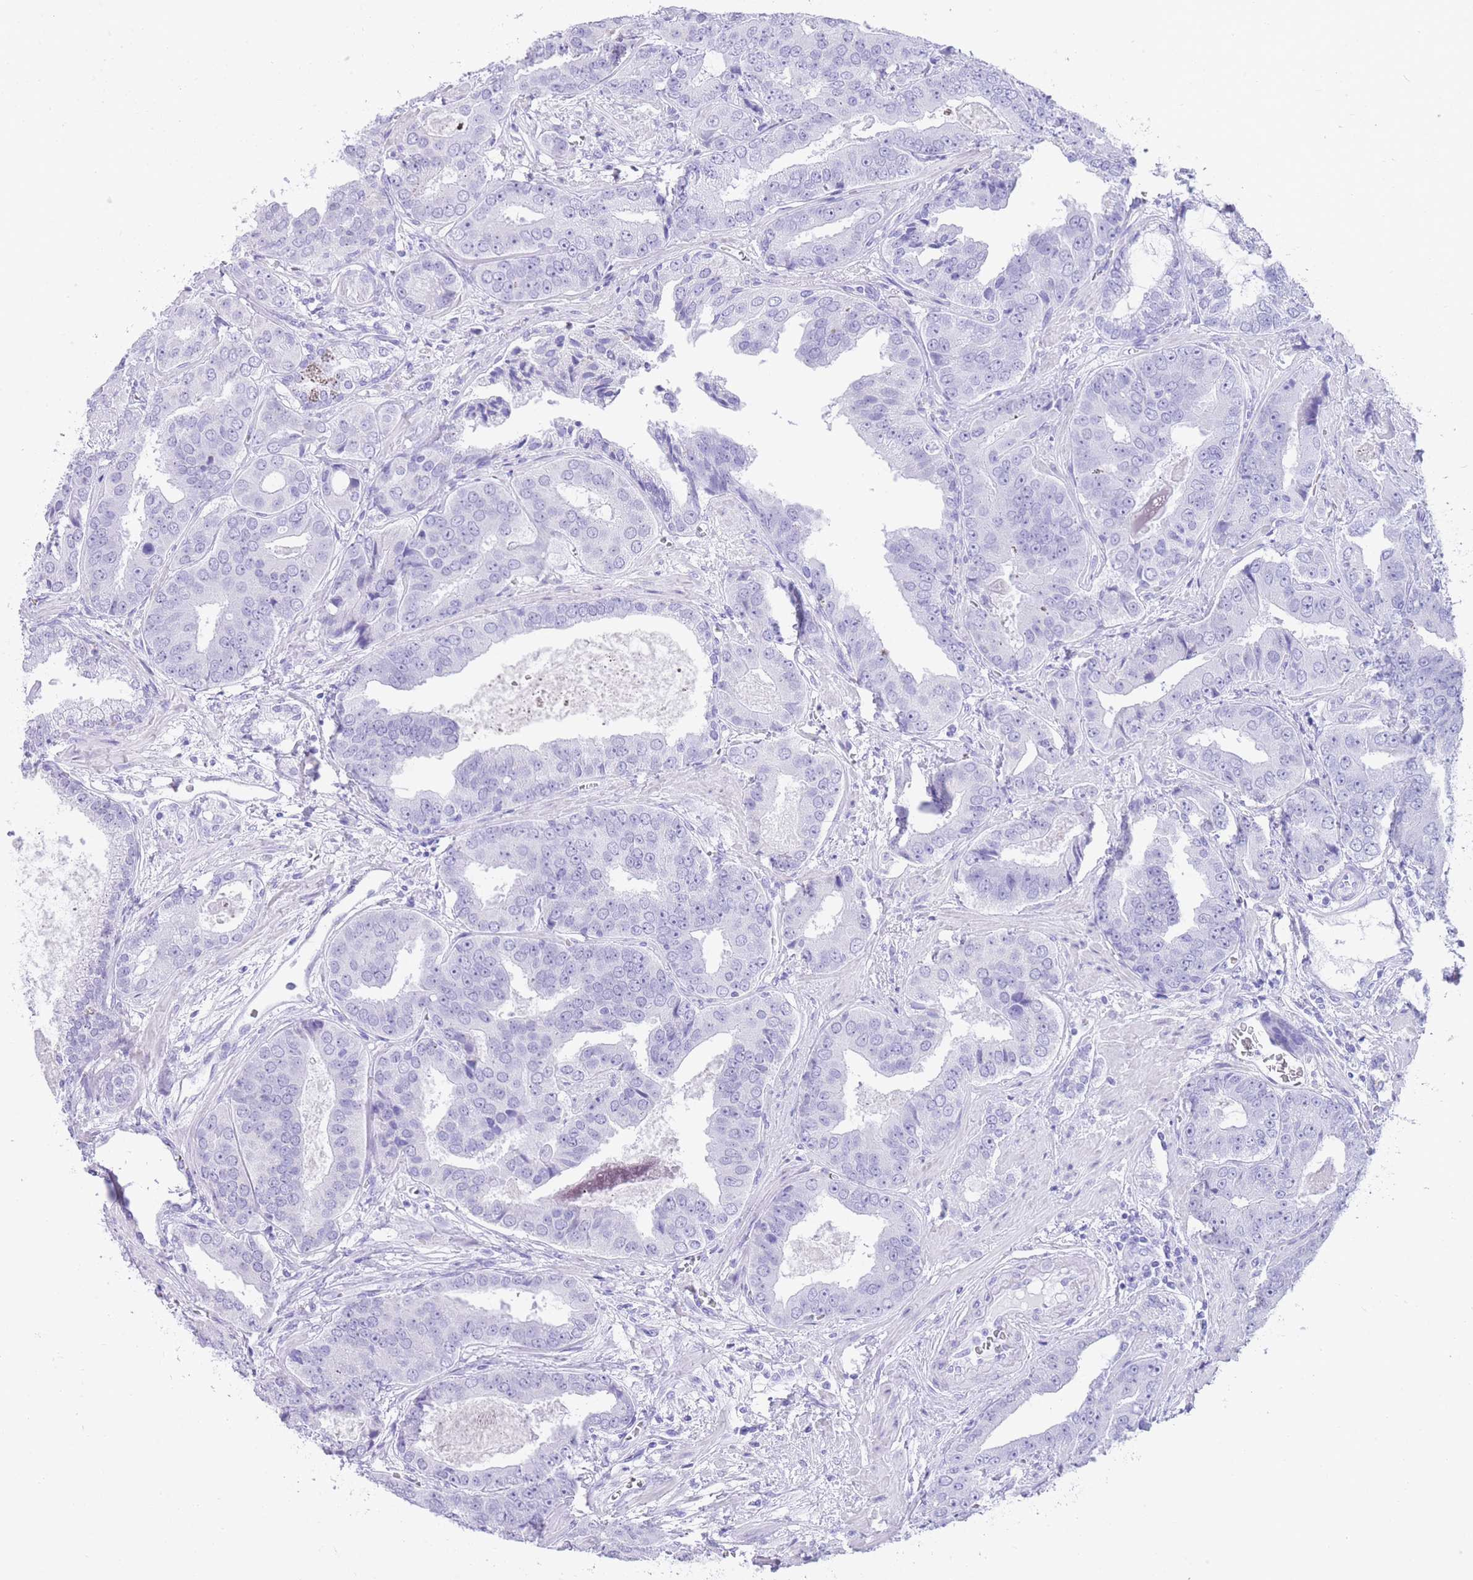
{"staining": {"intensity": "negative", "quantity": "none", "location": "none"}, "tissue": "prostate cancer", "cell_type": "Tumor cells", "image_type": "cancer", "snomed": [{"axis": "morphology", "description": "Adenocarcinoma, High grade"}, {"axis": "topography", "description": "Prostate"}], "caption": "Immunohistochemical staining of human prostate cancer exhibits no significant staining in tumor cells.", "gene": "ELOA2", "patient": {"sex": "male", "age": 71}}